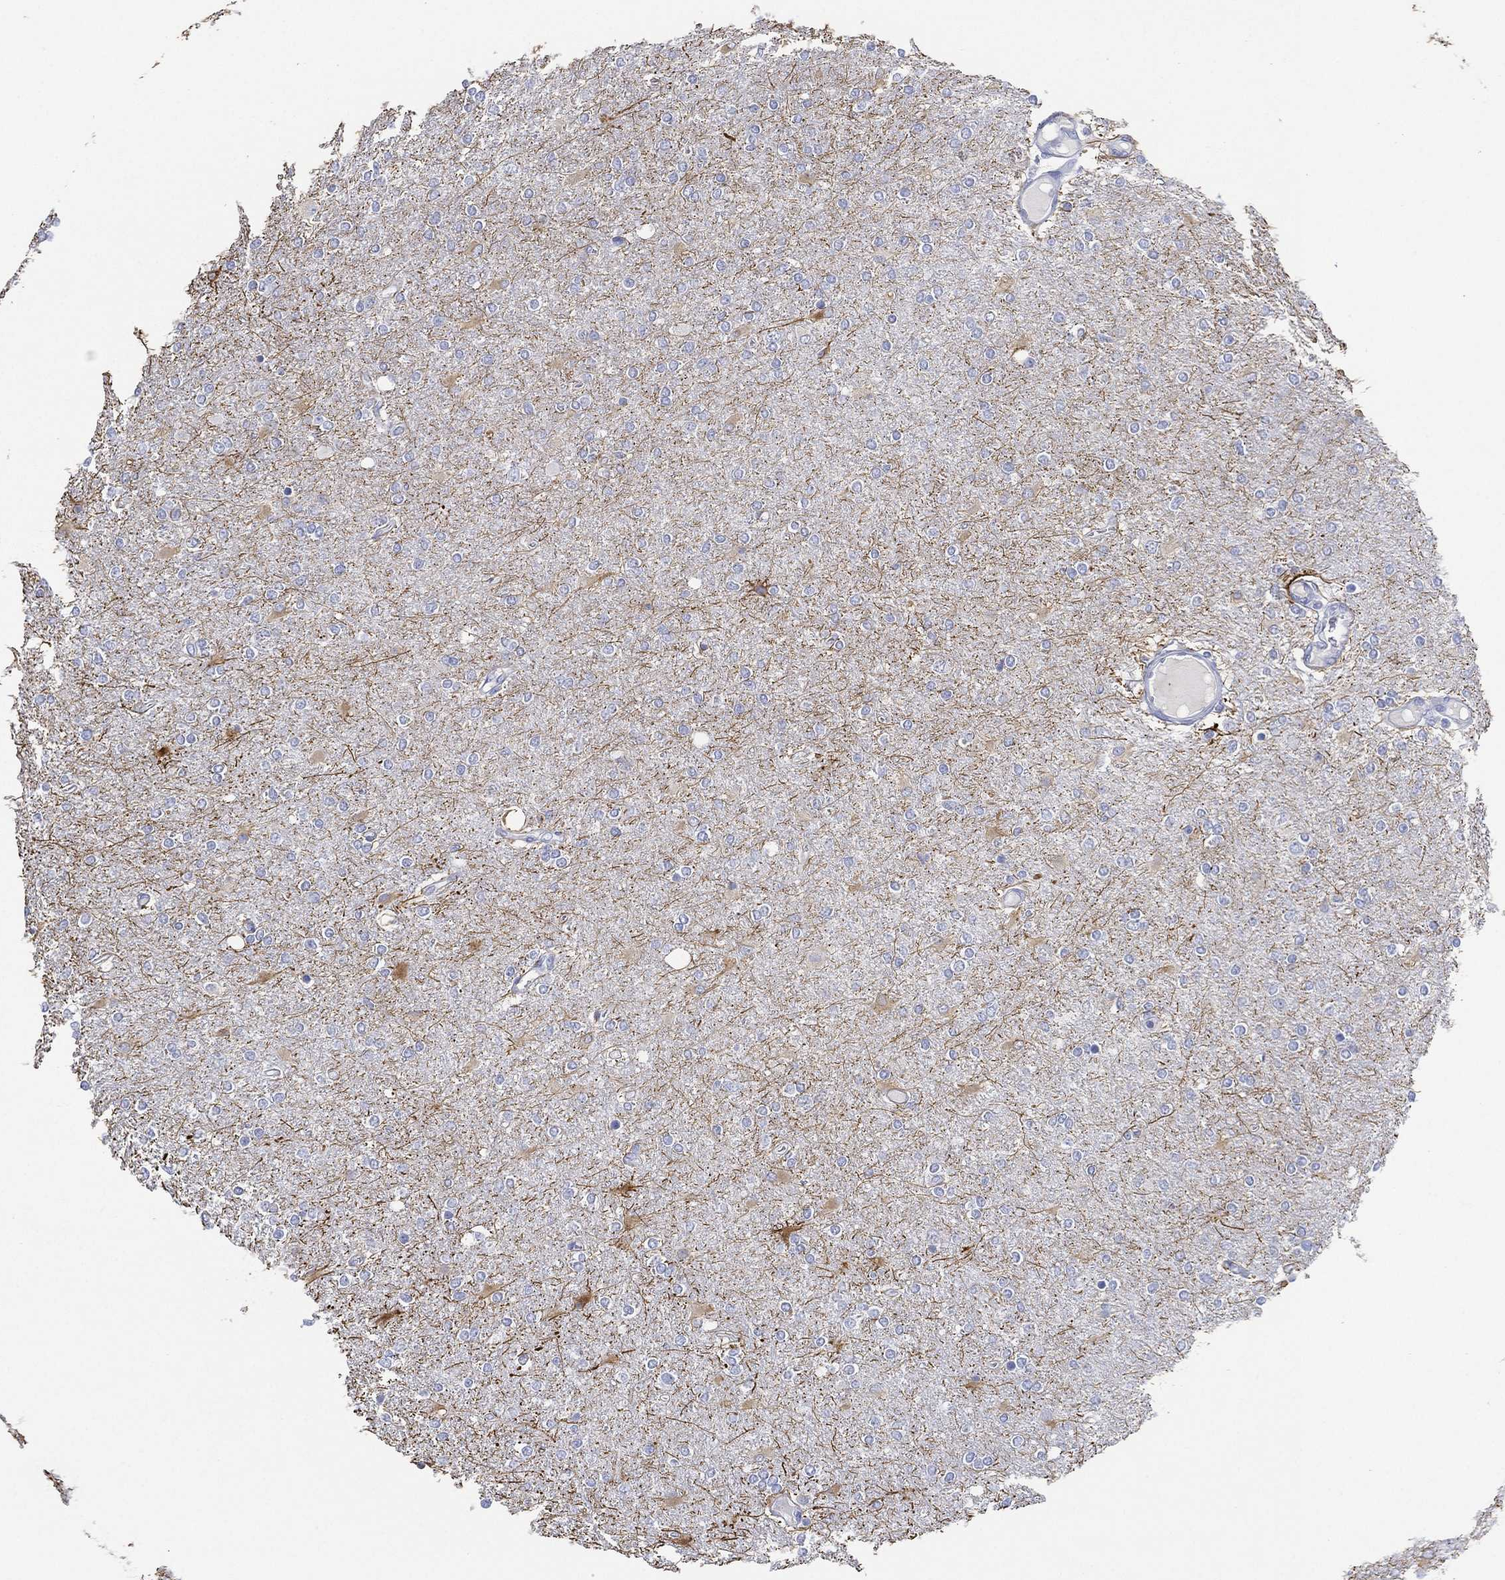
{"staining": {"intensity": "negative", "quantity": "none", "location": "none"}, "tissue": "glioma", "cell_type": "Tumor cells", "image_type": "cancer", "snomed": [{"axis": "morphology", "description": "Glioma, malignant, High grade"}, {"axis": "topography", "description": "Cerebral cortex"}], "caption": "There is no significant staining in tumor cells of glioma.", "gene": "FMO1", "patient": {"sex": "male", "age": 70}}